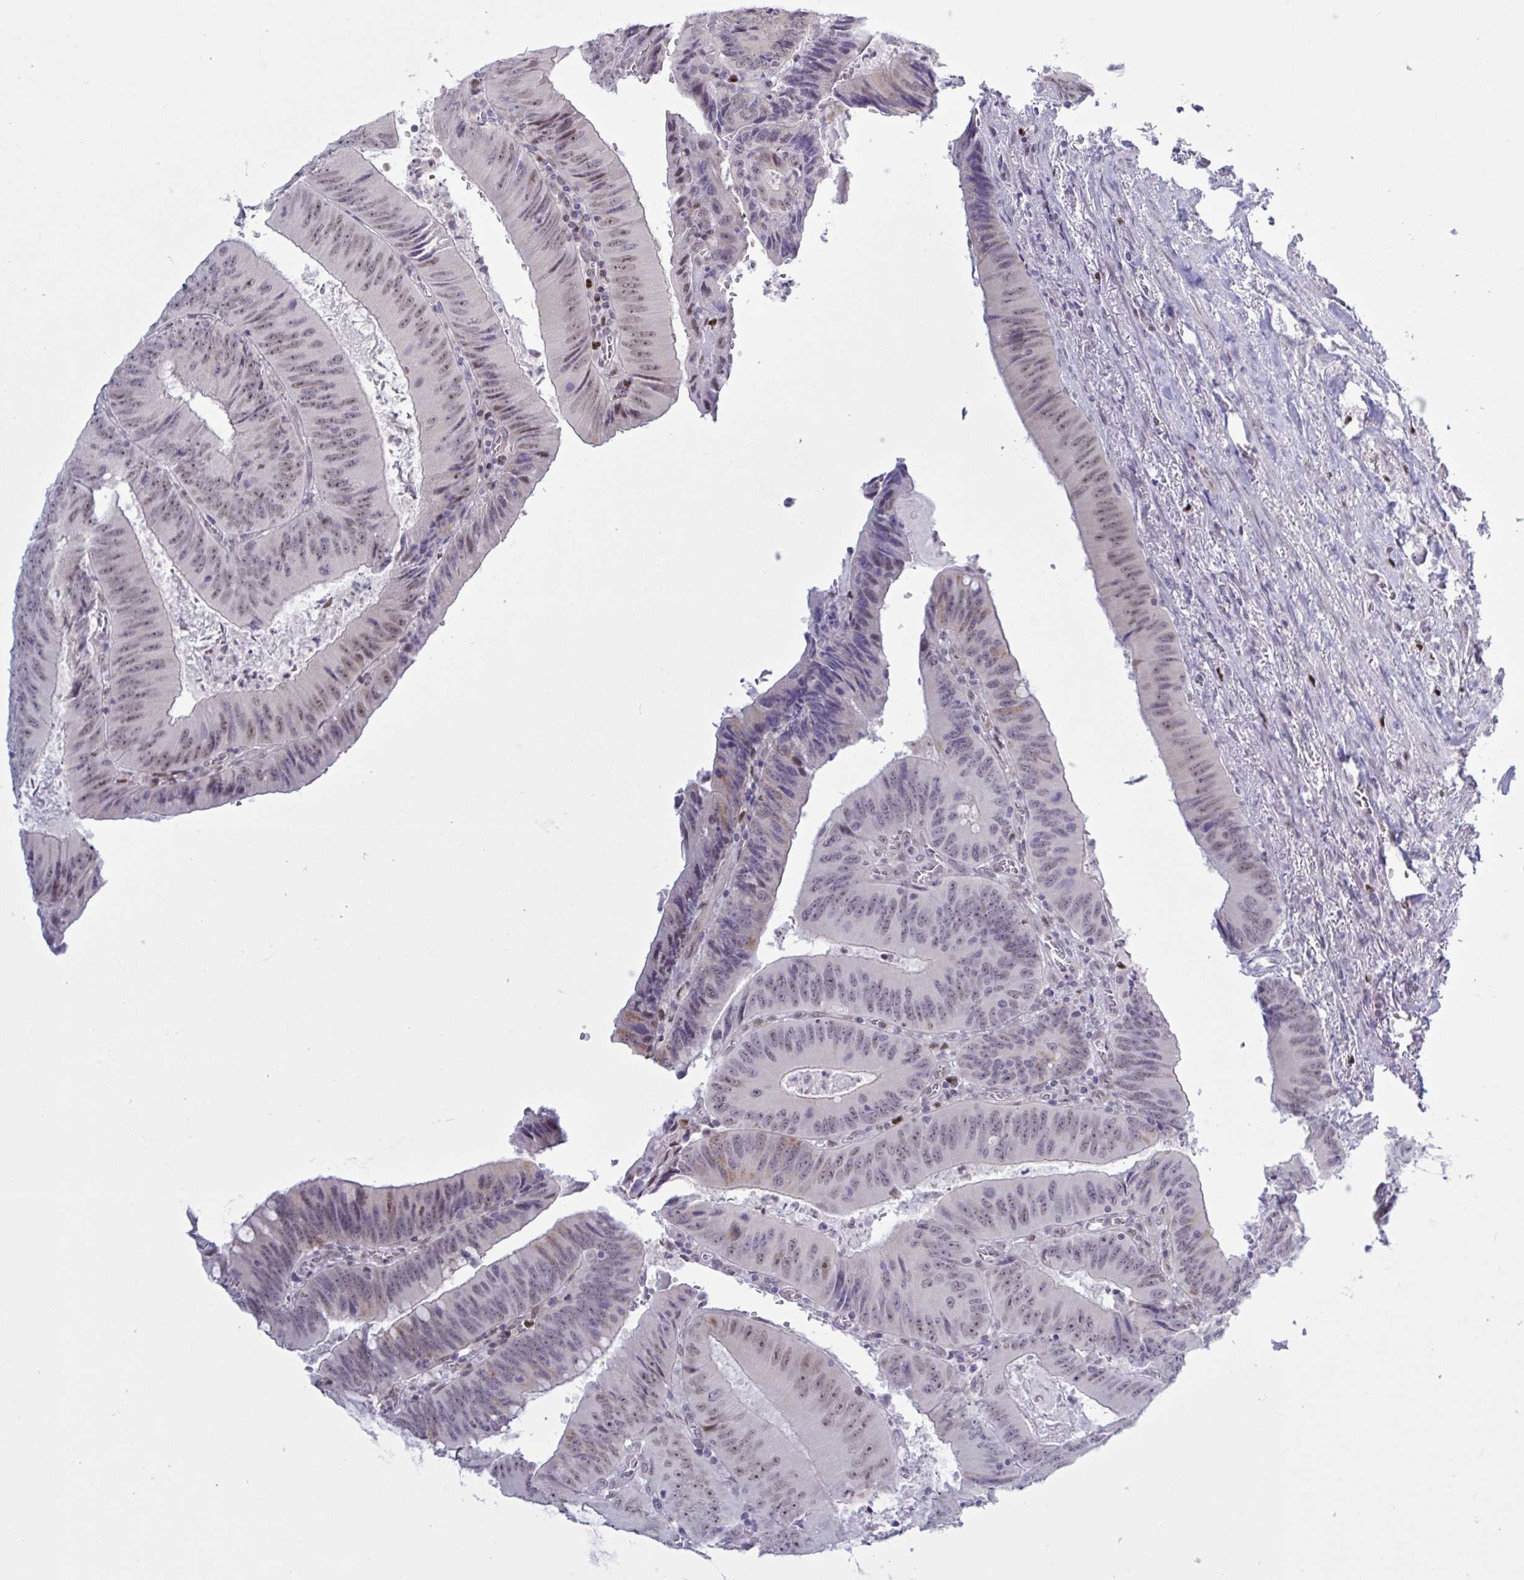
{"staining": {"intensity": "weak", "quantity": "25%-75%", "location": "cytoplasmic/membranous,nuclear"}, "tissue": "colorectal cancer", "cell_type": "Tumor cells", "image_type": "cancer", "snomed": [{"axis": "morphology", "description": "Adenocarcinoma, NOS"}, {"axis": "topography", "description": "Rectum"}], "caption": "IHC of colorectal cancer (adenocarcinoma) displays low levels of weak cytoplasmic/membranous and nuclear staining in approximately 25%-75% of tumor cells. (DAB = brown stain, brightfield microscopy at high magnification).", "gene": "PRMT6", "patient": {"sex": "female", "age": 72}}